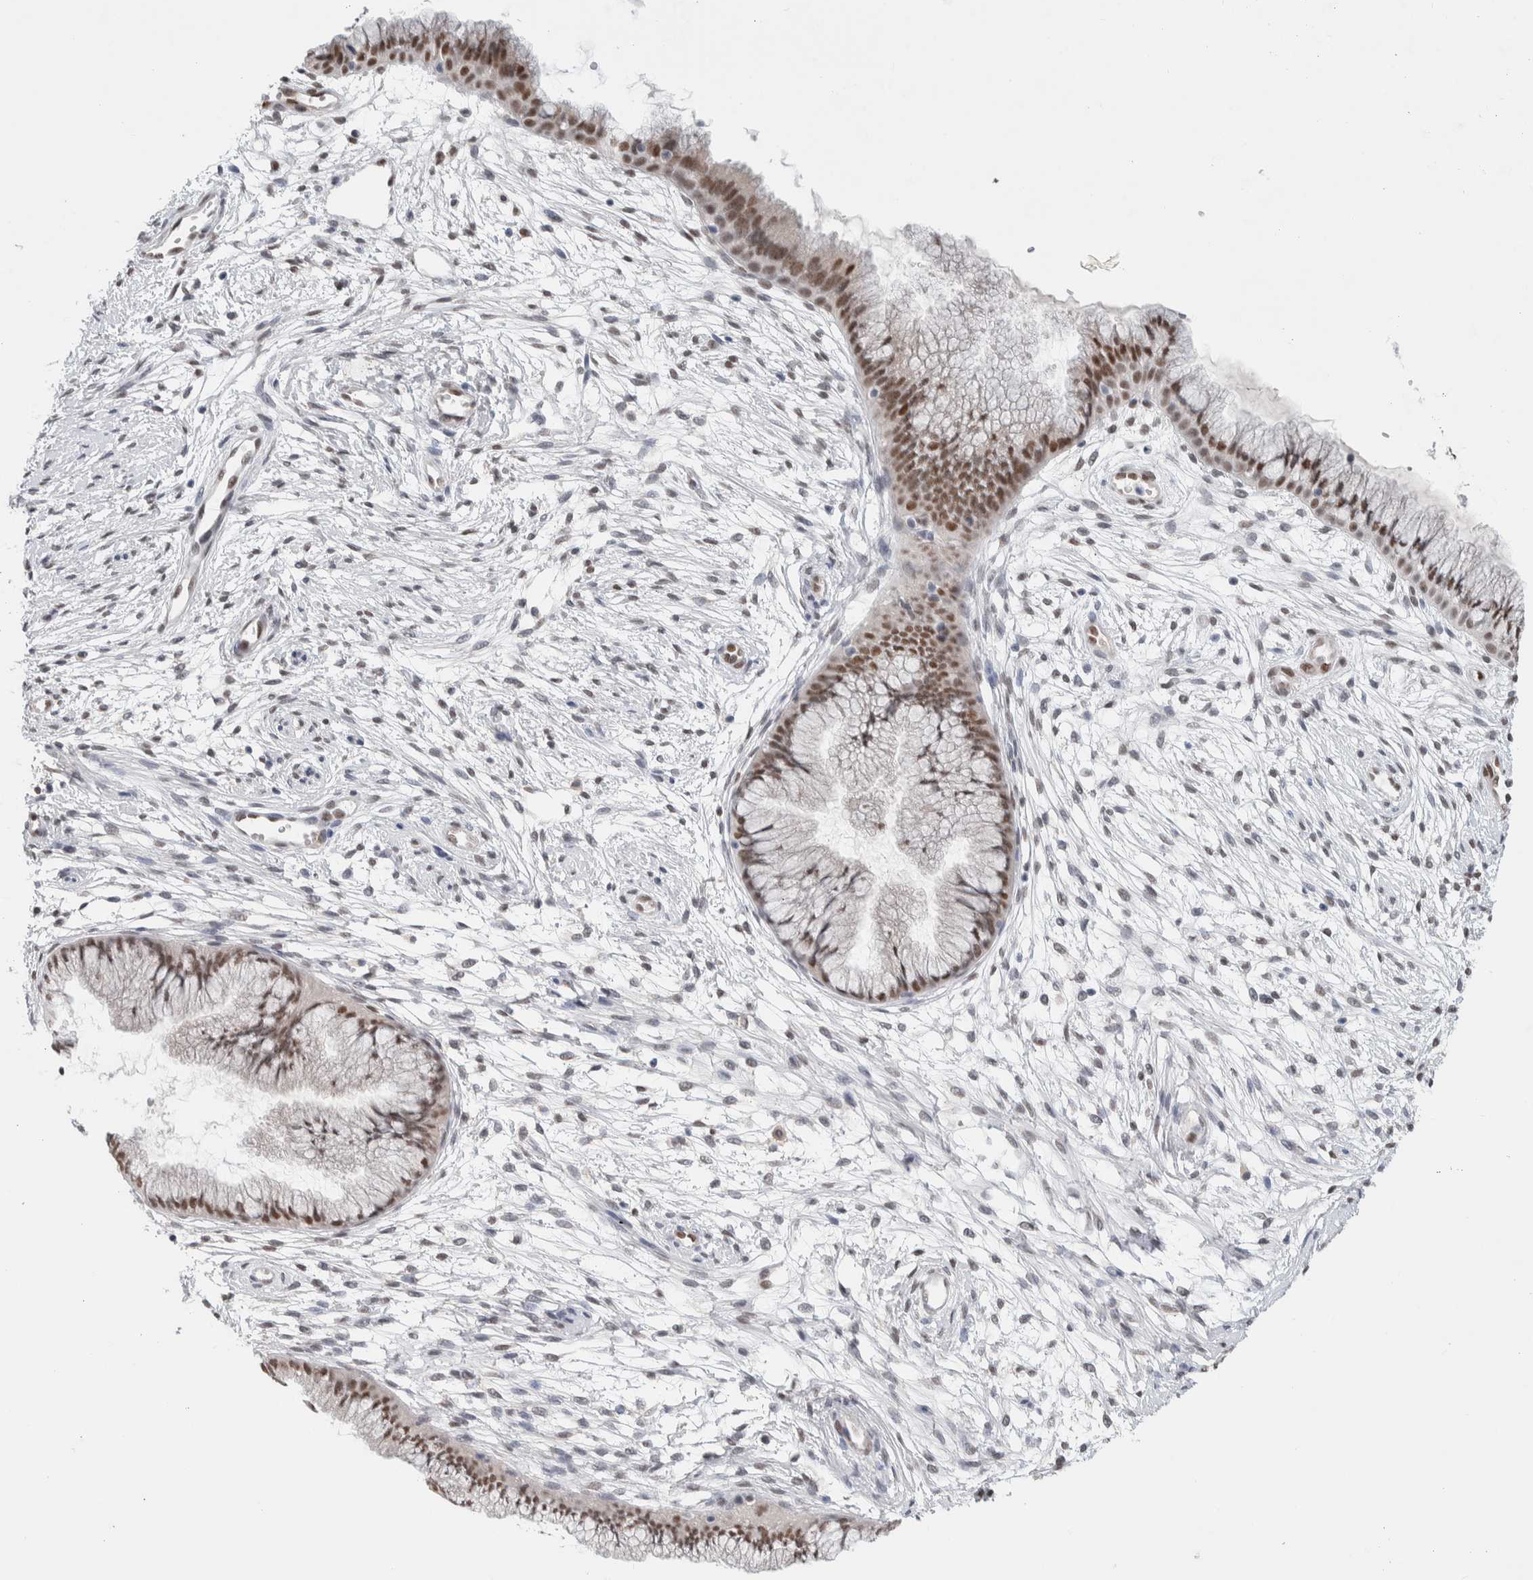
{"staining": {"intensity": "moderate", "quantity": ">75%", "location": "nuclear"}, "tissue": "cervix", "cell_type": "Glandular cells", "image_type": "normal", "snomed": [{"axis": "morphology", "description": "Normal tissue, NOS"}, {"axis": "topography", "description": "Cervix"}], "caption": "Immunohistochemical staining of unremarkable human cervix exhibits medium levels of moderate nuclear staining in approximately >75% of glandular cells.", "gene": "PRMT1", "patient": {"sex": "female", "age": 39}}